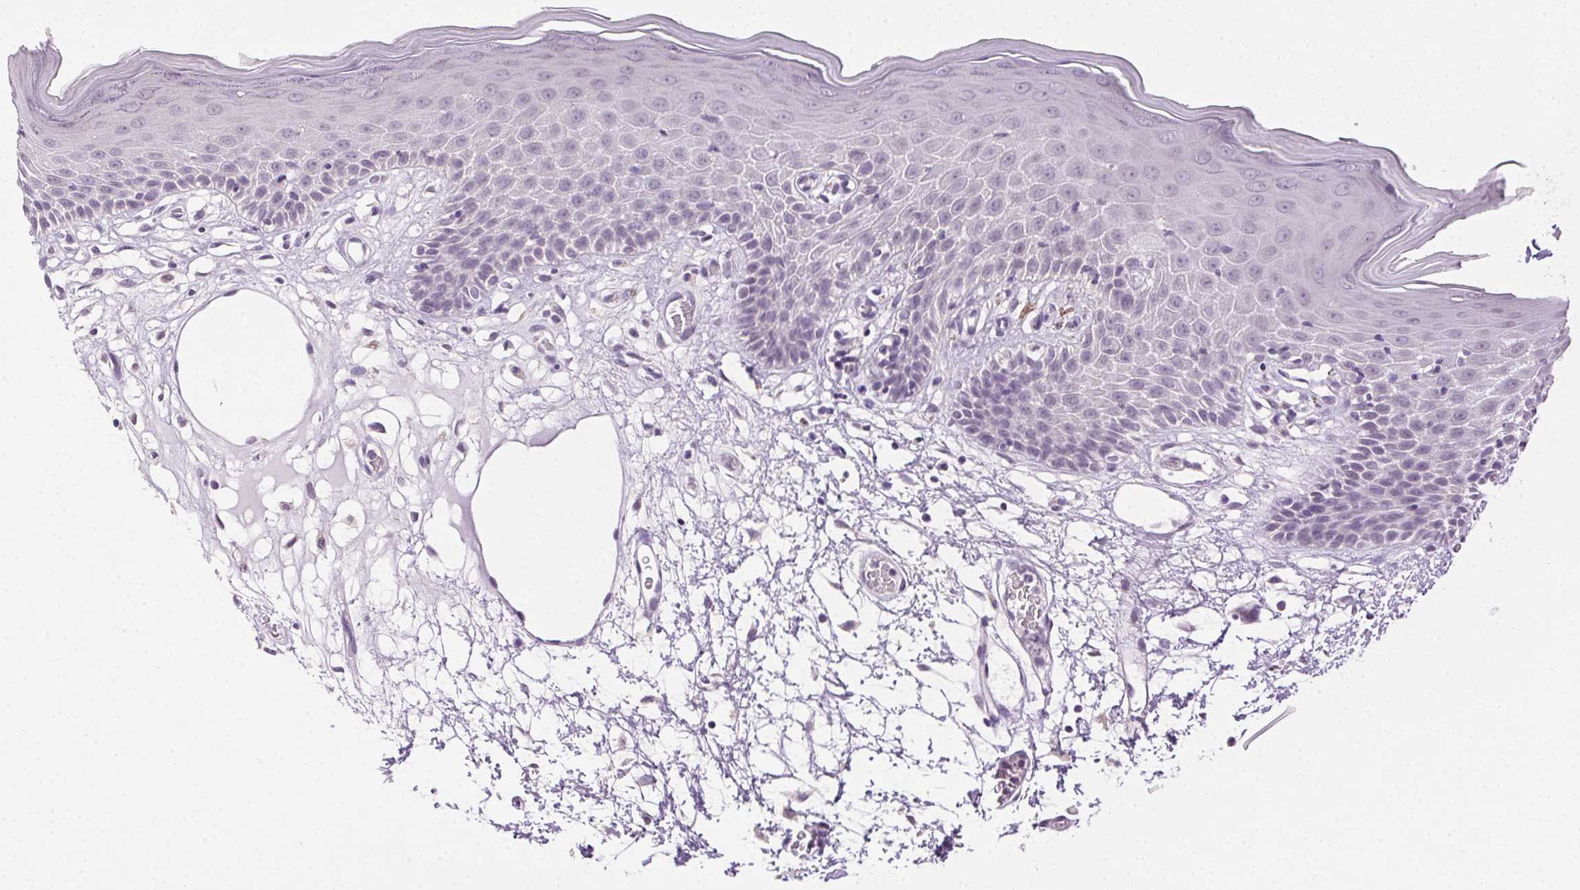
{"staining": {"intensity": "negative", "quantity": "none", "location": "none"}, "tissue": "skin", "cell_type": "Epidermal cells", "image_type": "normal", "snomed": [{"axis": "morphology", "description": "Normal tissue, NOS"}, {"axis": "topography", "description": "Vulva"}], "caption": "Micrograph shows no protein expression in epidermal cells of benign skin.", "gene": "CLDN10", "patient": {"sex": "female", "age": 68}}